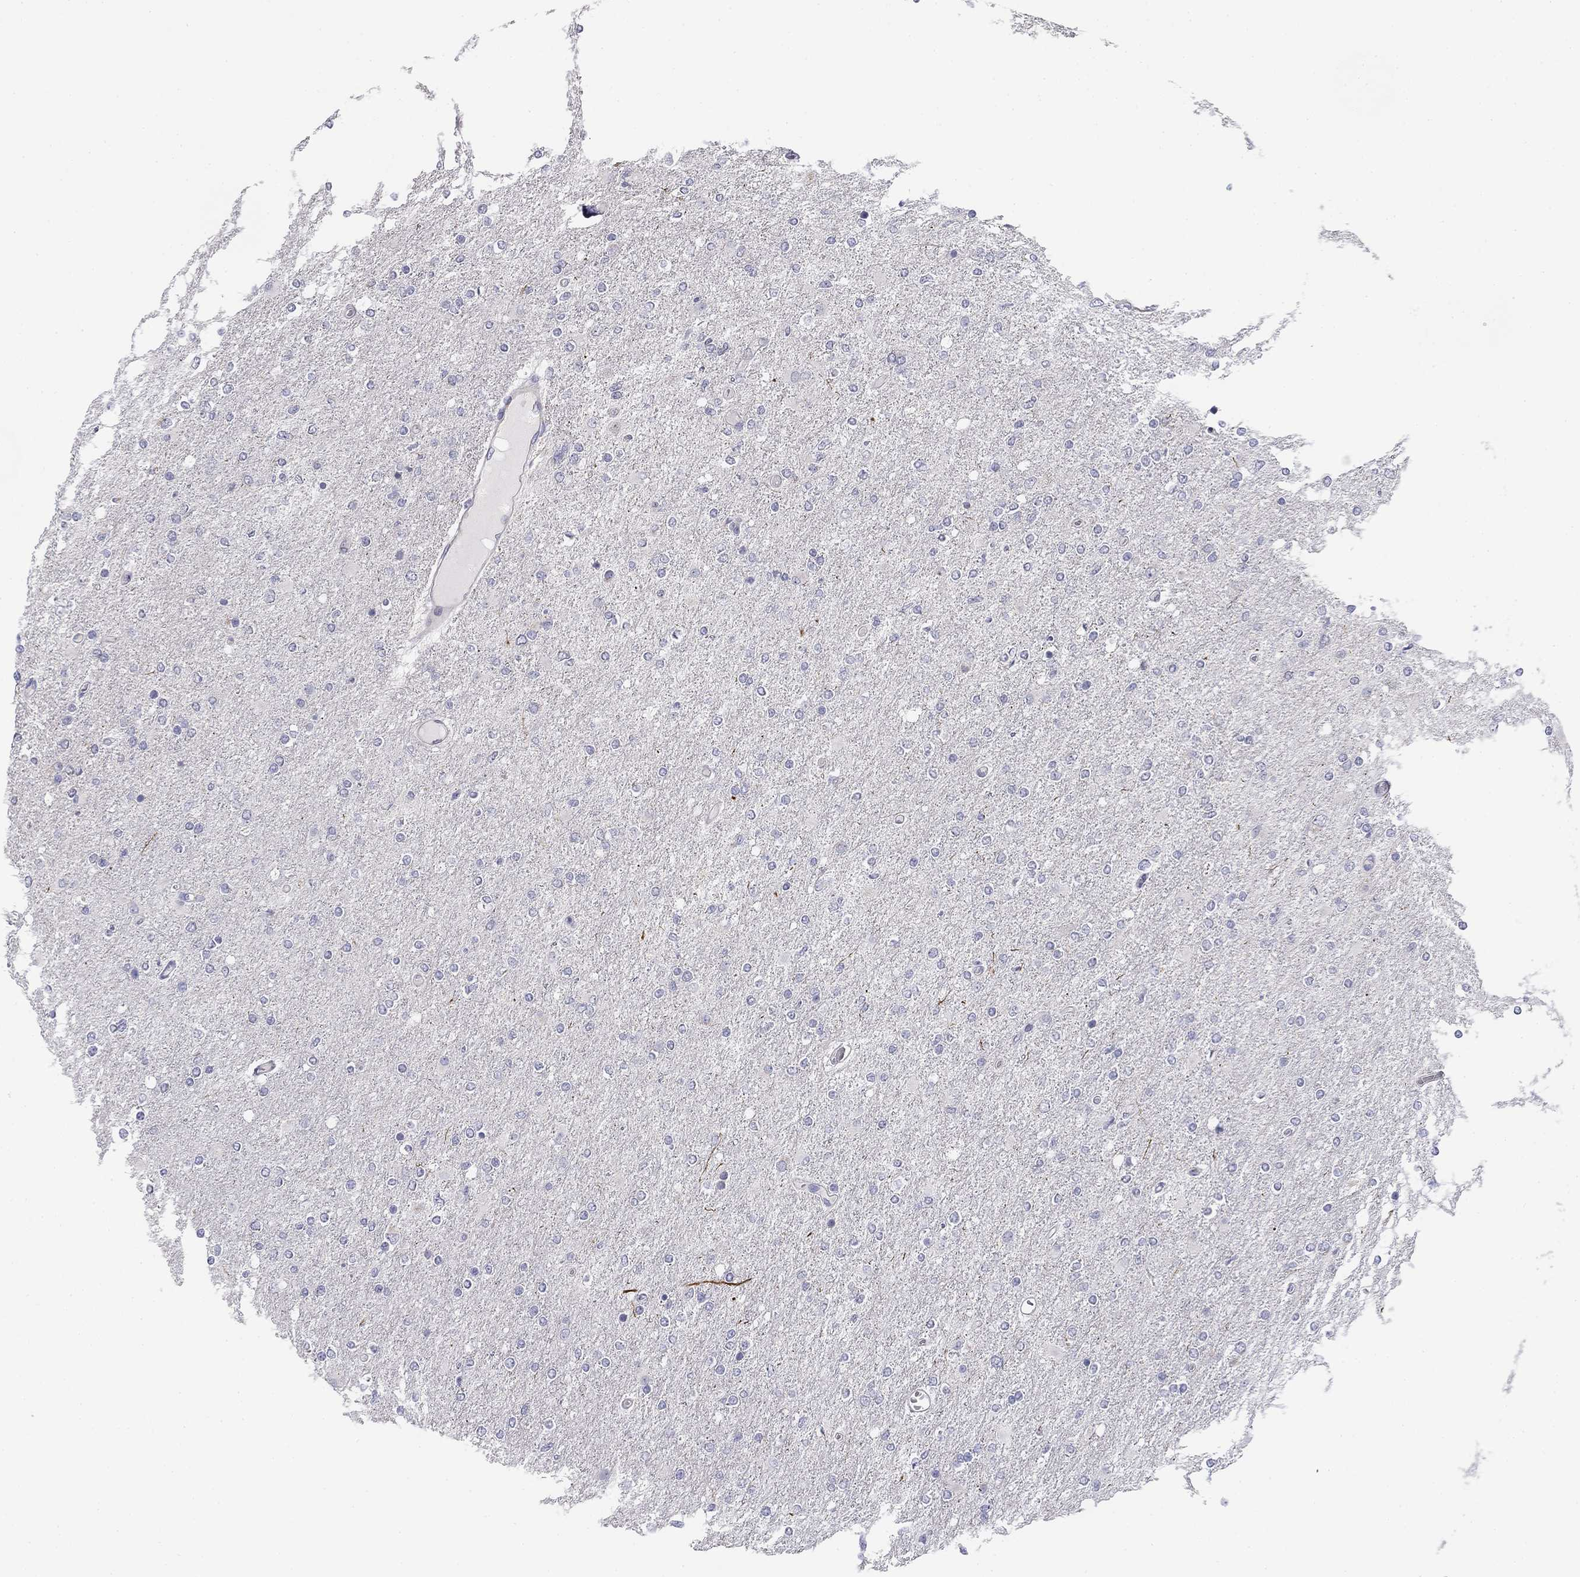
{"staining": {"intensity": "negative", "quantity": "none", "location": "none"}, "tissue": "glioma", "cell_type": "Tumor cells", "image_type": "cancer", "snomed": [{"axis": "morphology", "description": "Glioma, malignant, High grade"}, {"axis": "topography", "description": "Cerebral cortex"}], "caption": "Immunohistochemistry (IHC) histopathology image of neoplastic tissue: high-grade glioma (malignant) stained with DAB (3,3'-diaminobenzidine) reveals no significant protein positivity in tumor cells.", "gene": "TRAT1", "patient": {"sex": "male", "age": 70}}